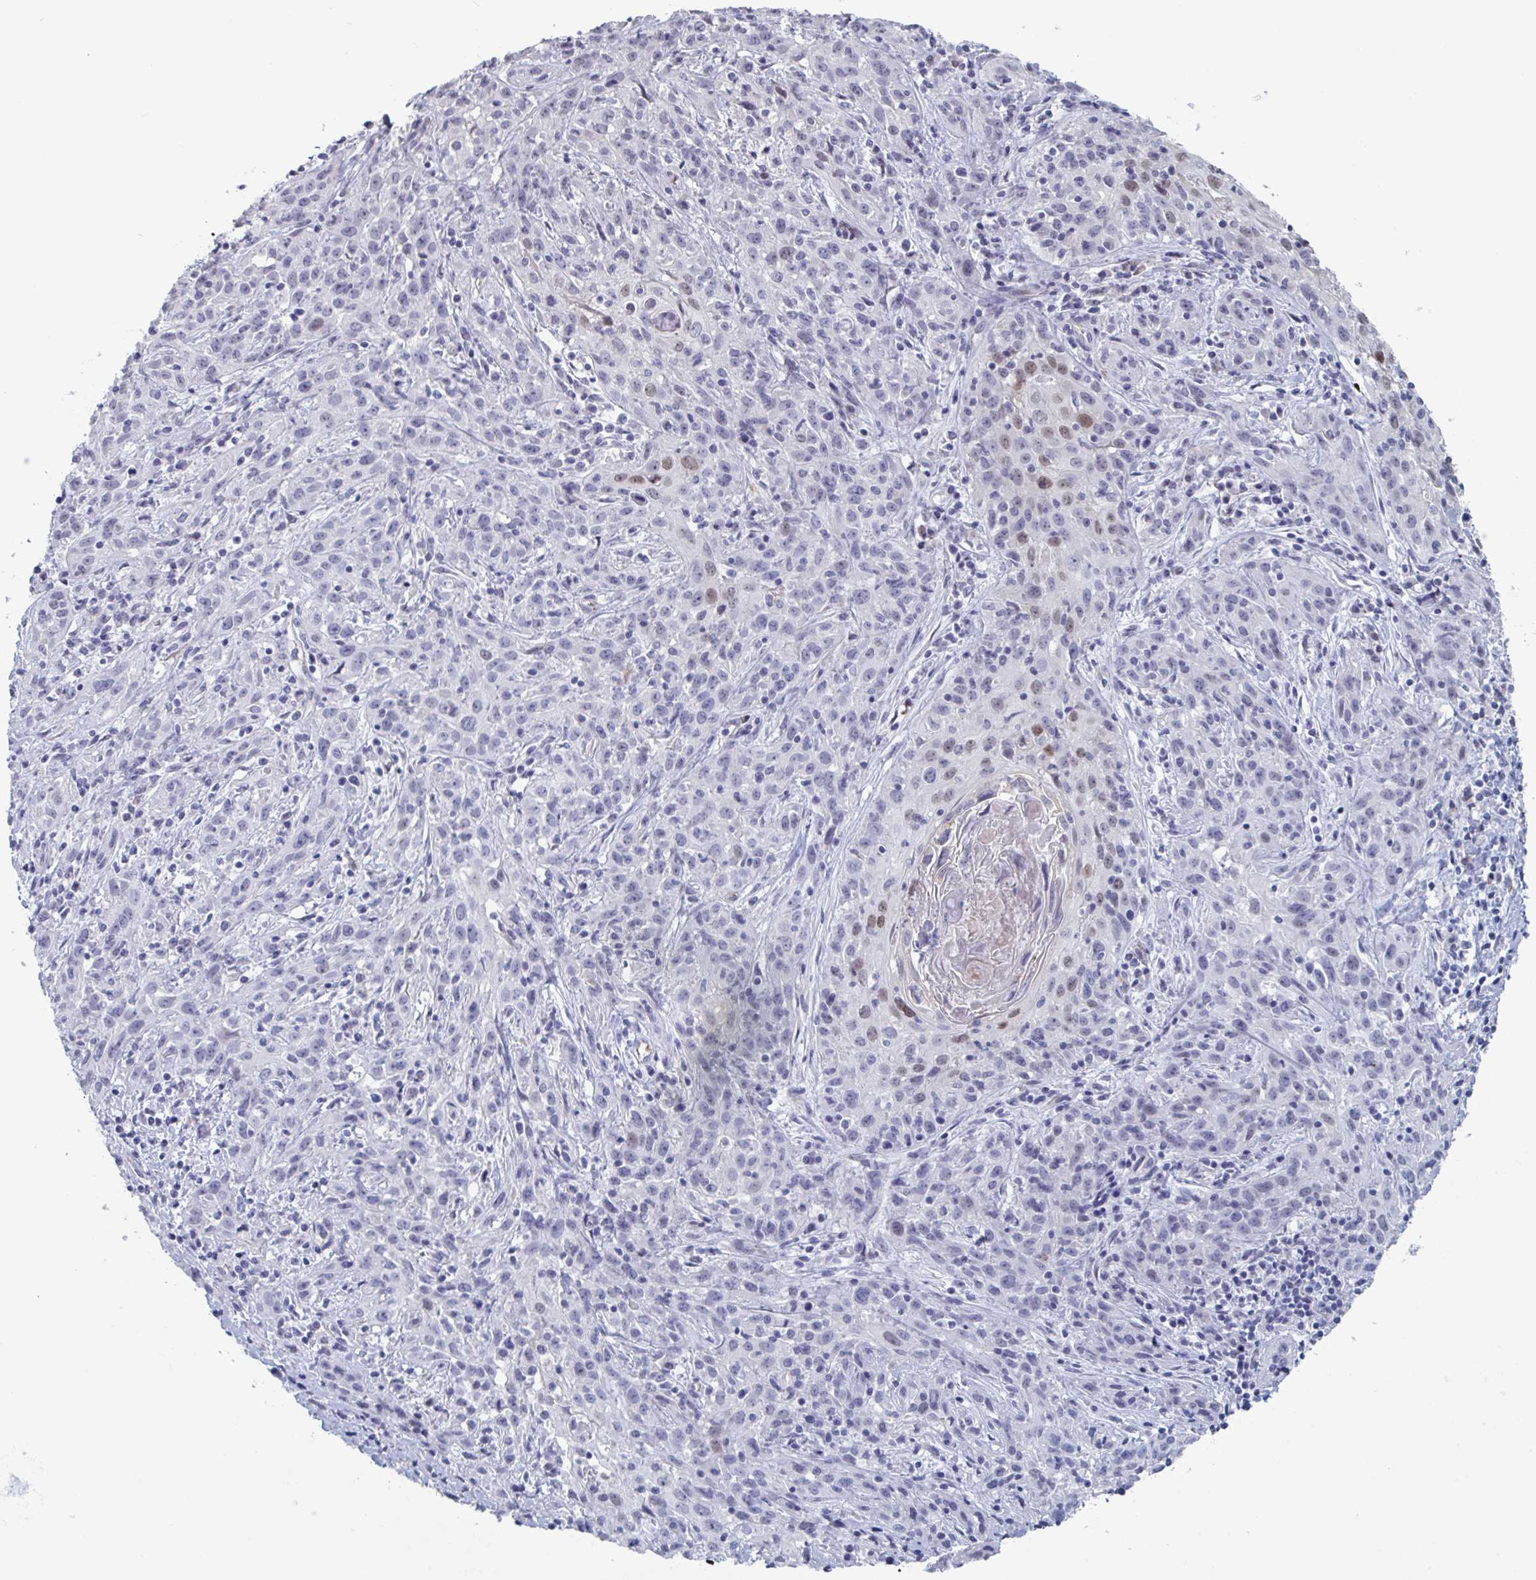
{"staining": {"intensity": "negative", "quantity": "none", "location": "none"}, "tissue": "cervical cancer", "cell_type": "Tumor cells", "image_type": "cancer", "snomed": [{"axis": "morphology", "description": "Squamous cell carcinoma, NOS"}, {"axis": "topography", "description": "Cervix"}], "caption": "The IHC photomicrograph has no significant positivity in tumor cells of squamous cell carcinoma (cervical) tissue.", "gene": "FOXA1", "patient": {"sex": "female", "age": 57}}